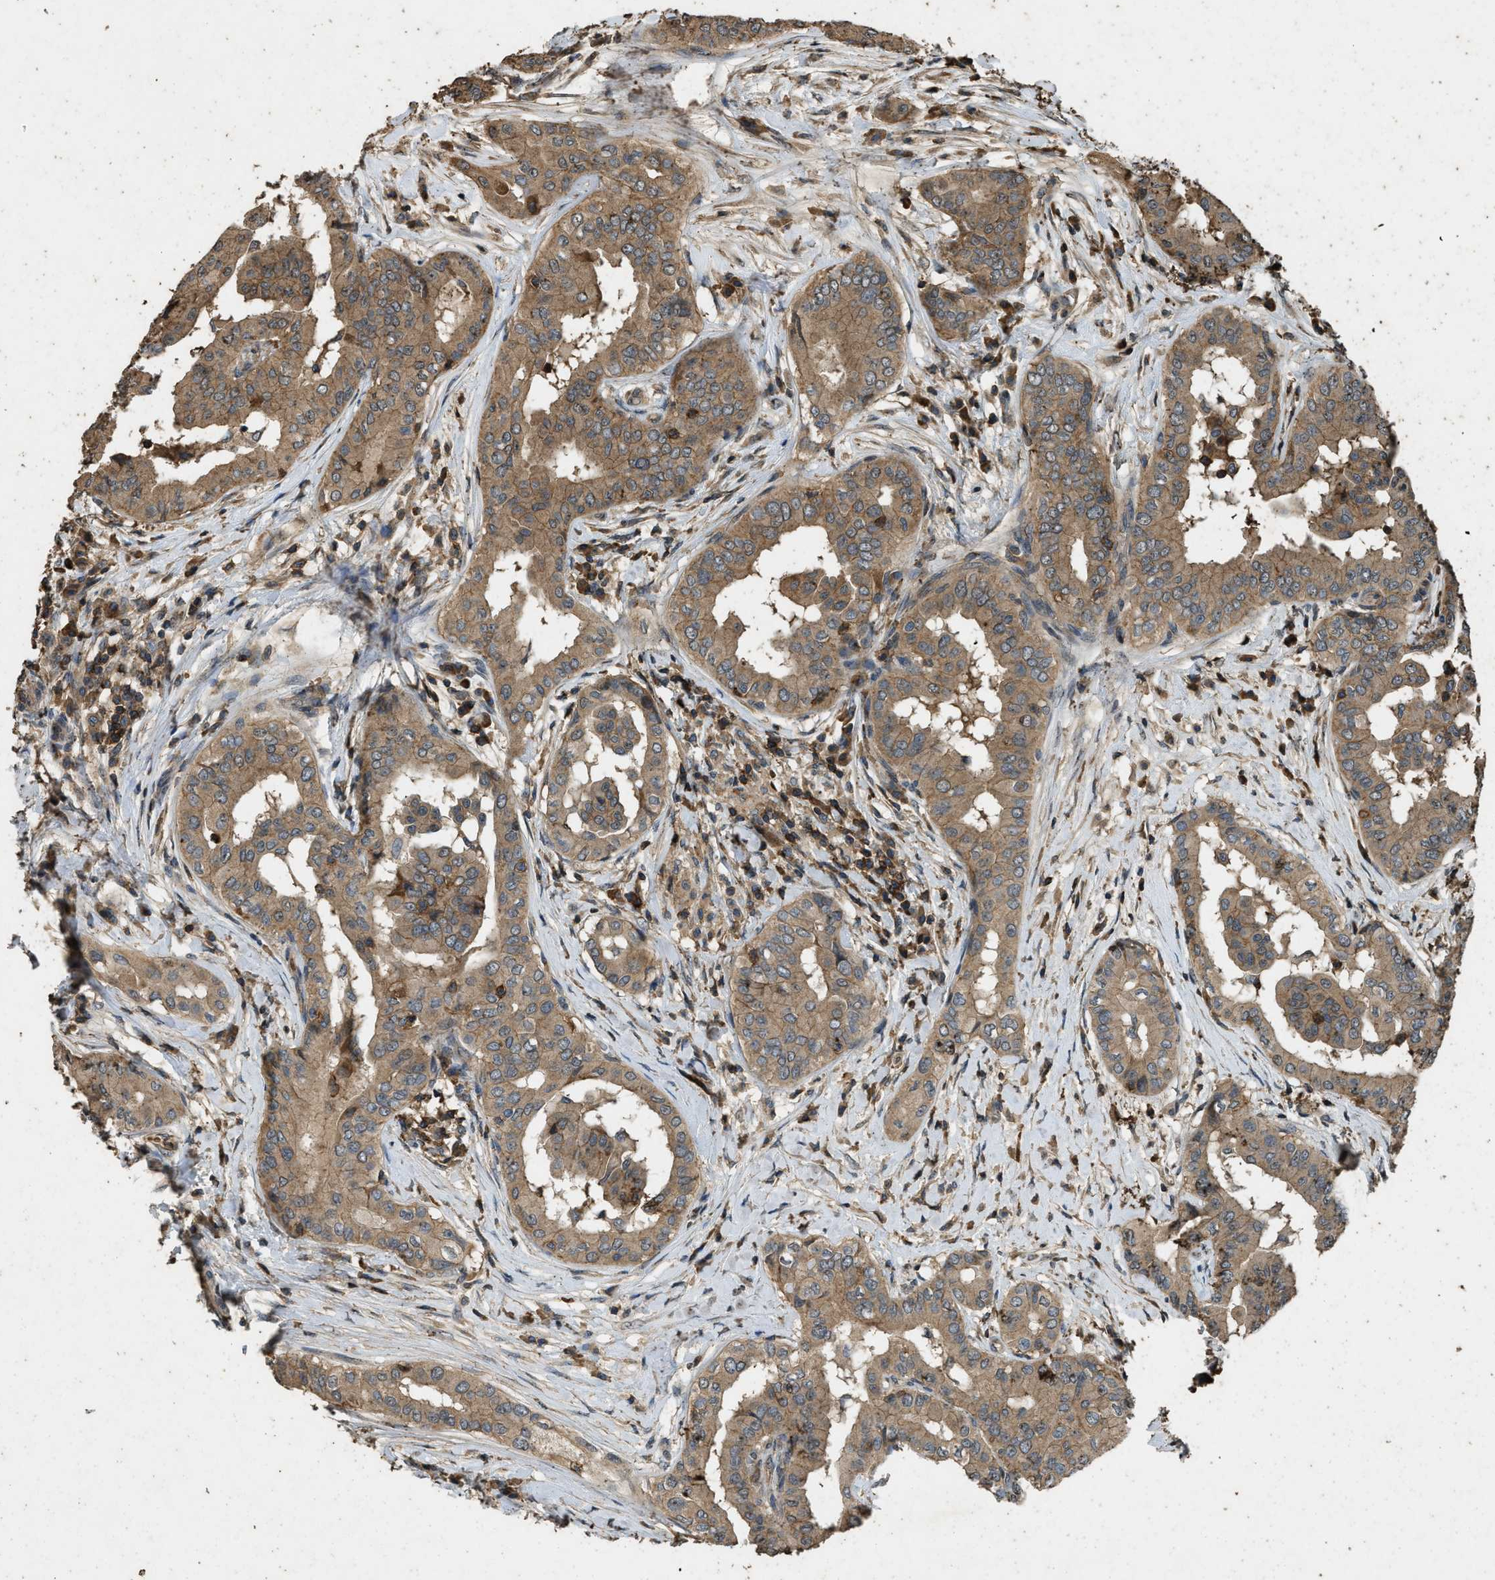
{"staining": {"intensity": "moderate", "quantity": ">75%", "location": "cytoplasmic/membranous"}, "tissue": "thyroid cancer", "cell_type": "Tumor cells", "image_type": "cancer", "snomed": [{"axis": "morphology", "description": "Papillary adenocarcinoma, NOS"}, {"axis": "topography", "description": "Thyroid gland"}], "caption": "About >75% of tumor cells in thyroid cancer (papillary adenocarcinoma) demonstrate moderate cytoplasmic/membranous protein expression as visualized by brown immunohistochemical staining.", "gene": "ATP8B1", "patient": {"sex": "male", "age": 33}}